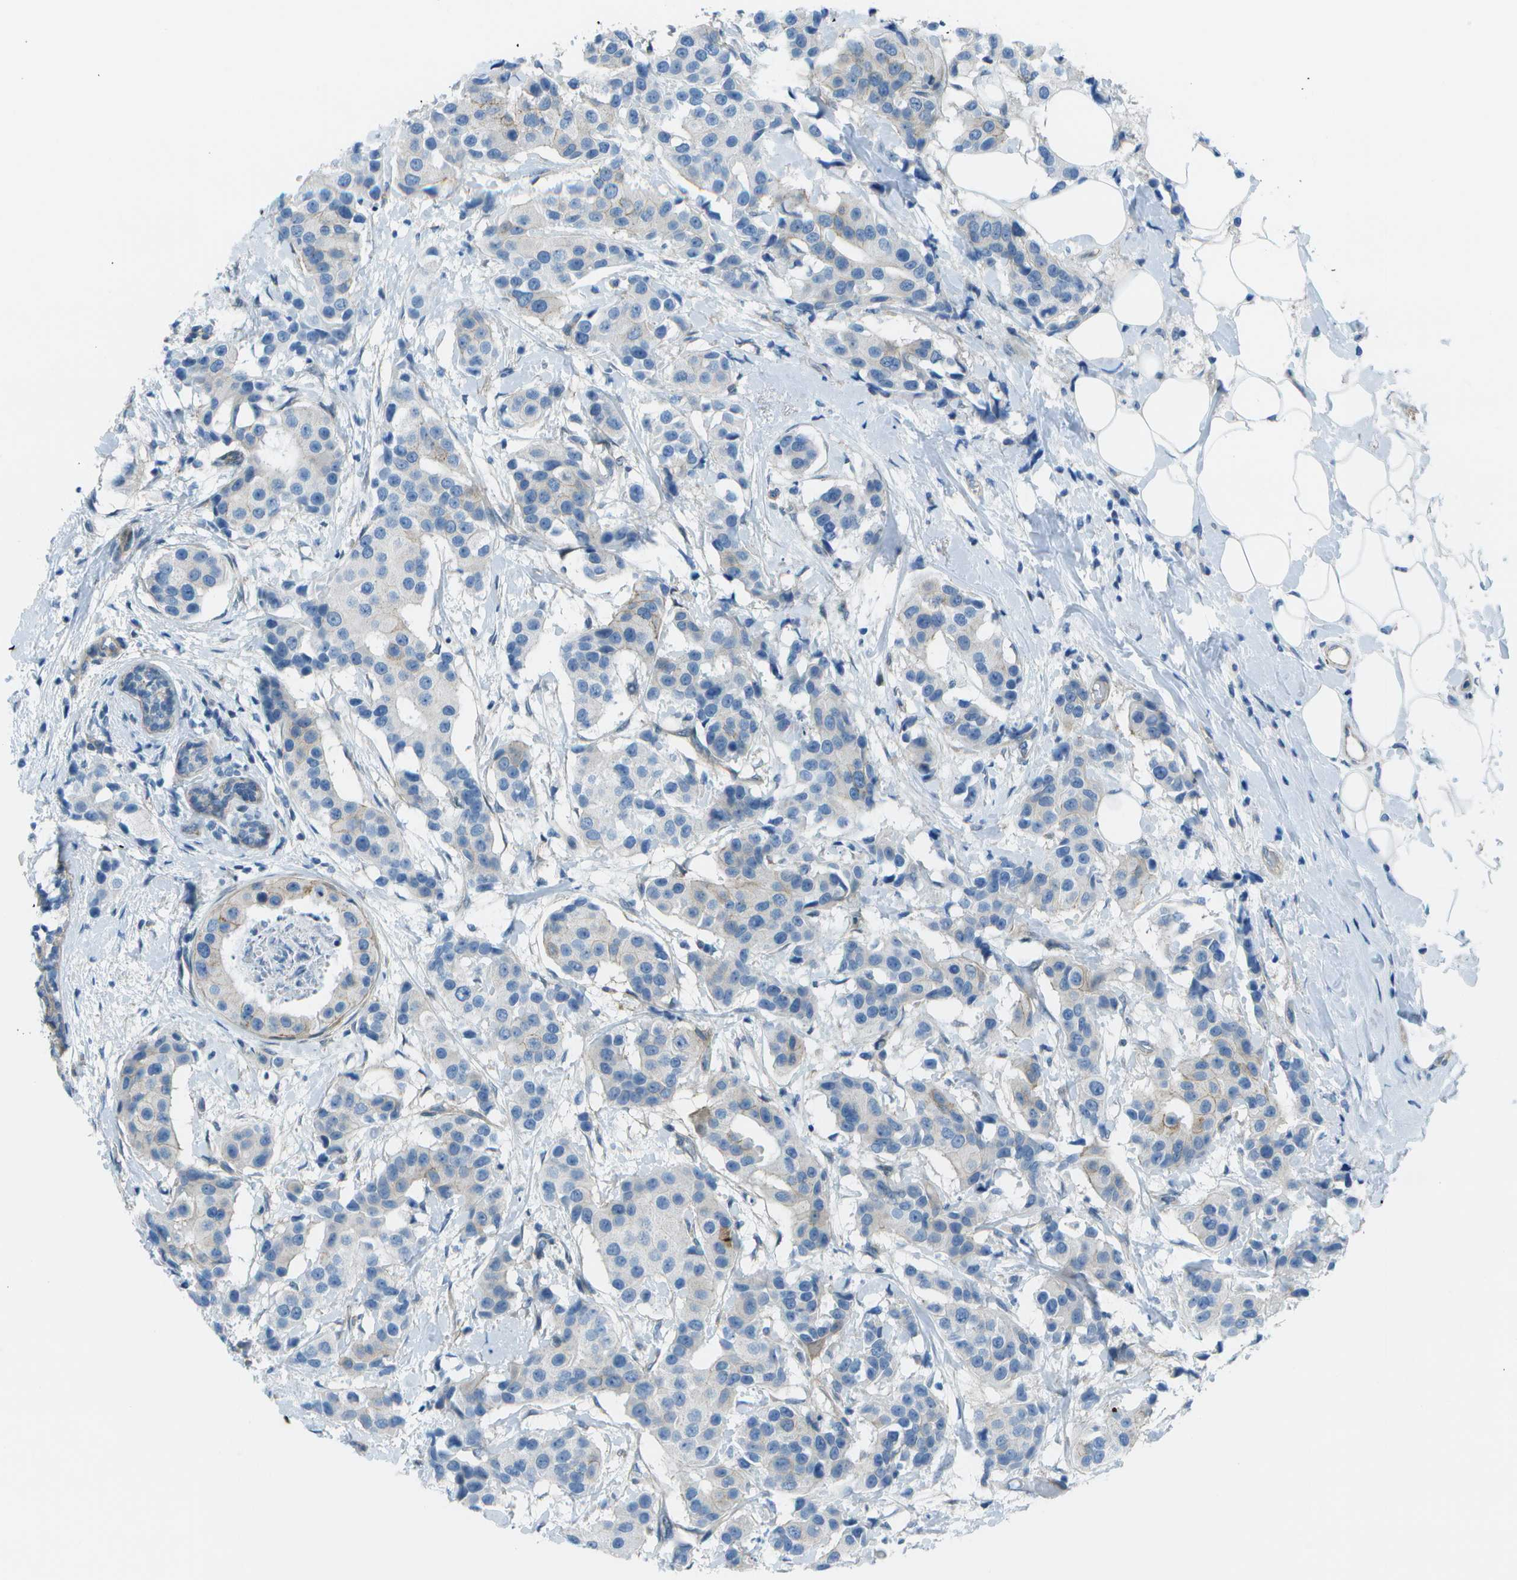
{"staining": {"intensity": "negative", "quantity": "none", "location": "none"}, "tissue": "breast cancer", "cell_type": "Tumor cells", "image_type": "cancer", "snomed": [{"axis": "morphology", "description": "Normal tissue, NOS"}, {"axis": "morphology", "description": "Duct carcinoma"}, {"axis": "topography", "description": "Breast"}], "caption": "A histopathology image of human infiltrating ductal carcinoma (breast) is negative for staining in tumor cells.", "gene": "SORBS3", "patient": {"sex": "female", "age": 39}}